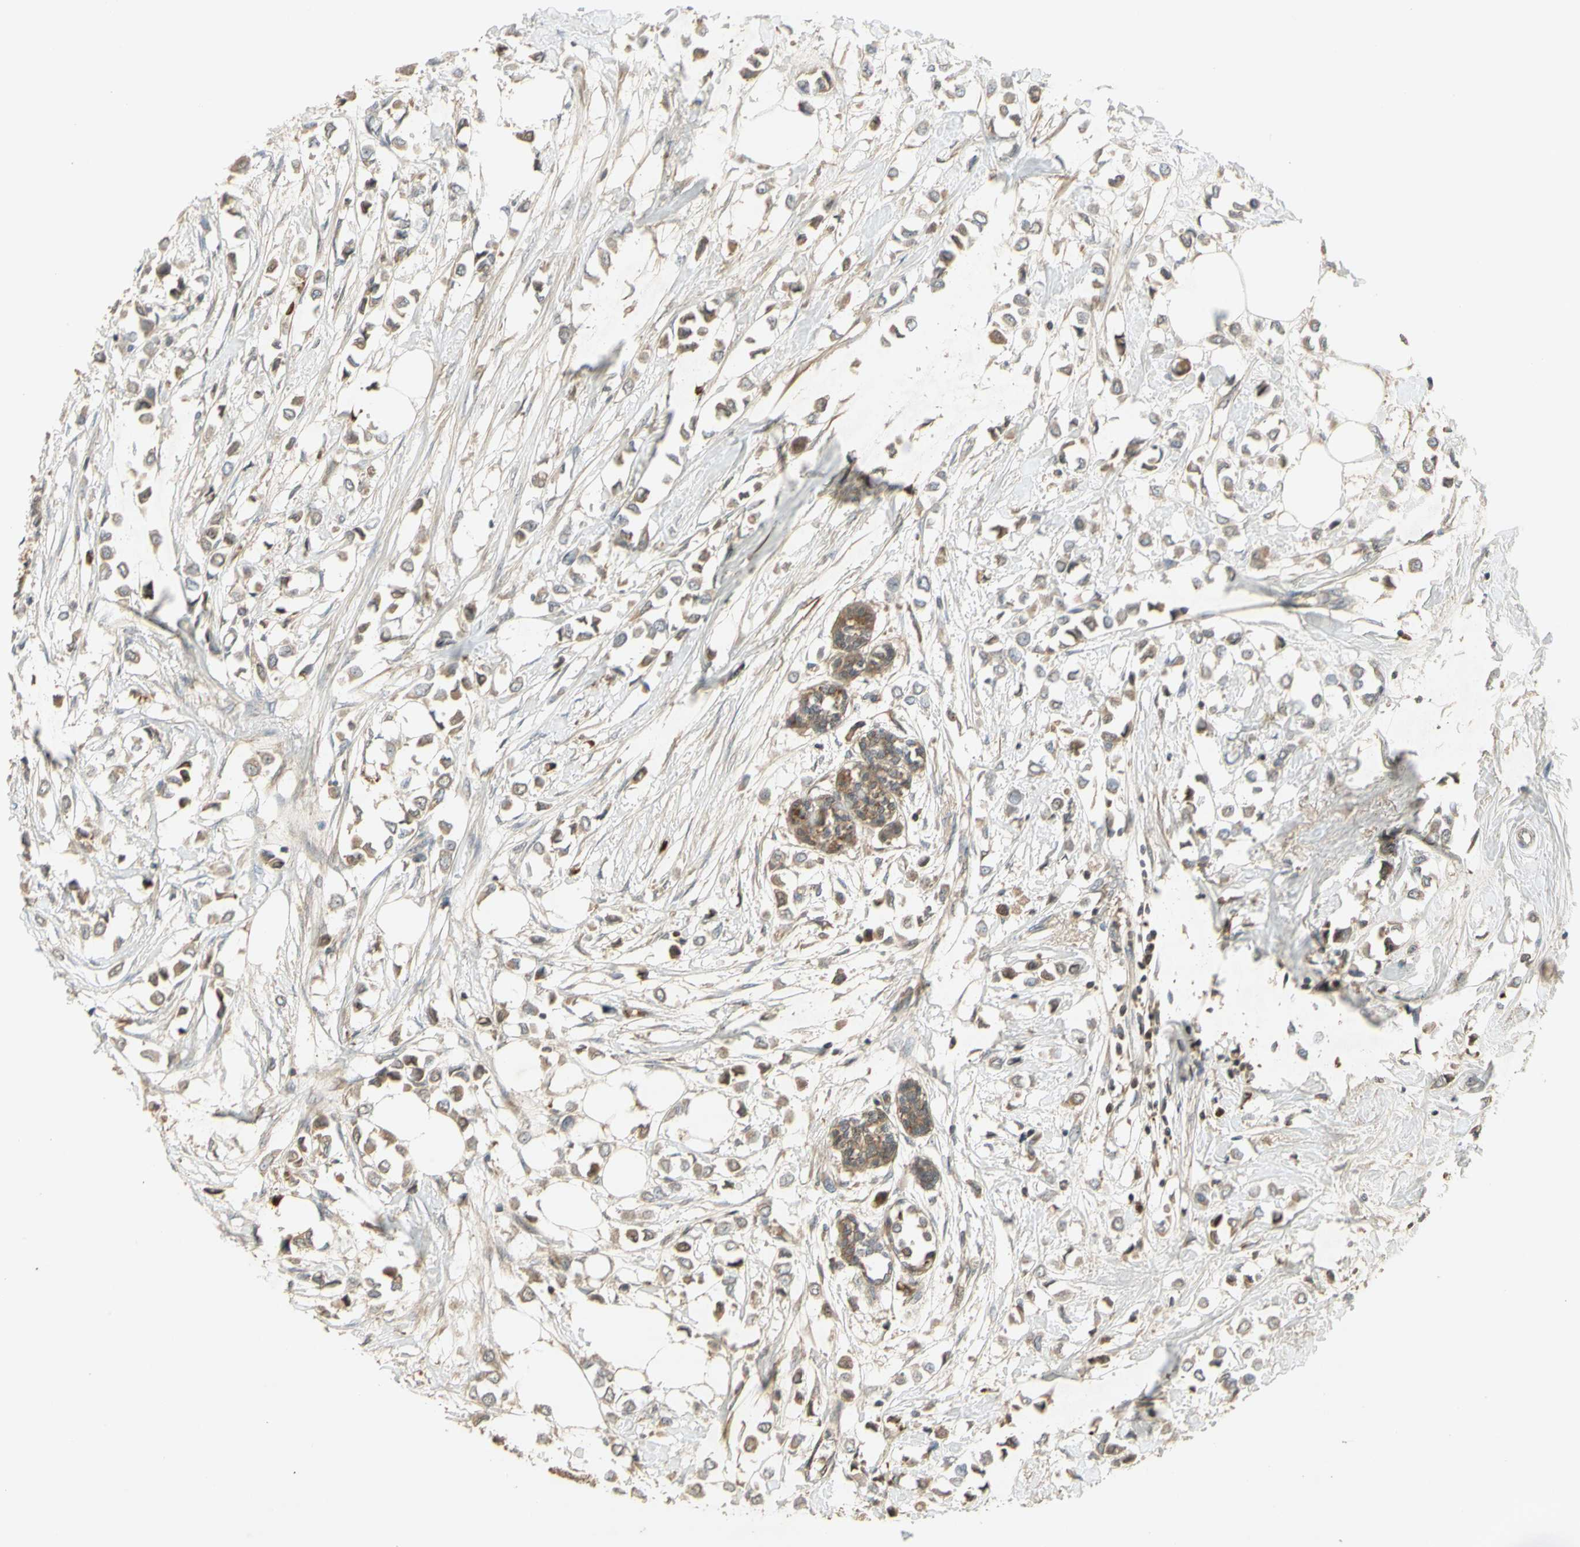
{"staining": {"intensity": "weak", "quantity": "25%-75%", "location": "cytoplasmic/membranous"}, "tissue": "breast cancer", "cell_type": "Tumor cells", "image_type": "cancer", "snomed": [{"axis": "morphology", "description": "Lobular carcinoma"}, {"axis": "topography", "description": "Breast"}], "caption": "Approximately 25%-75% of tumor cells in human breast cancer (lobular carcinoma) demonstrate weak cytoplasmic/membranous protein positivity as visualized by brown immunohistochemical staining.", "gene": "NRG4", "patient": {"sex": "female", "age": 51}}